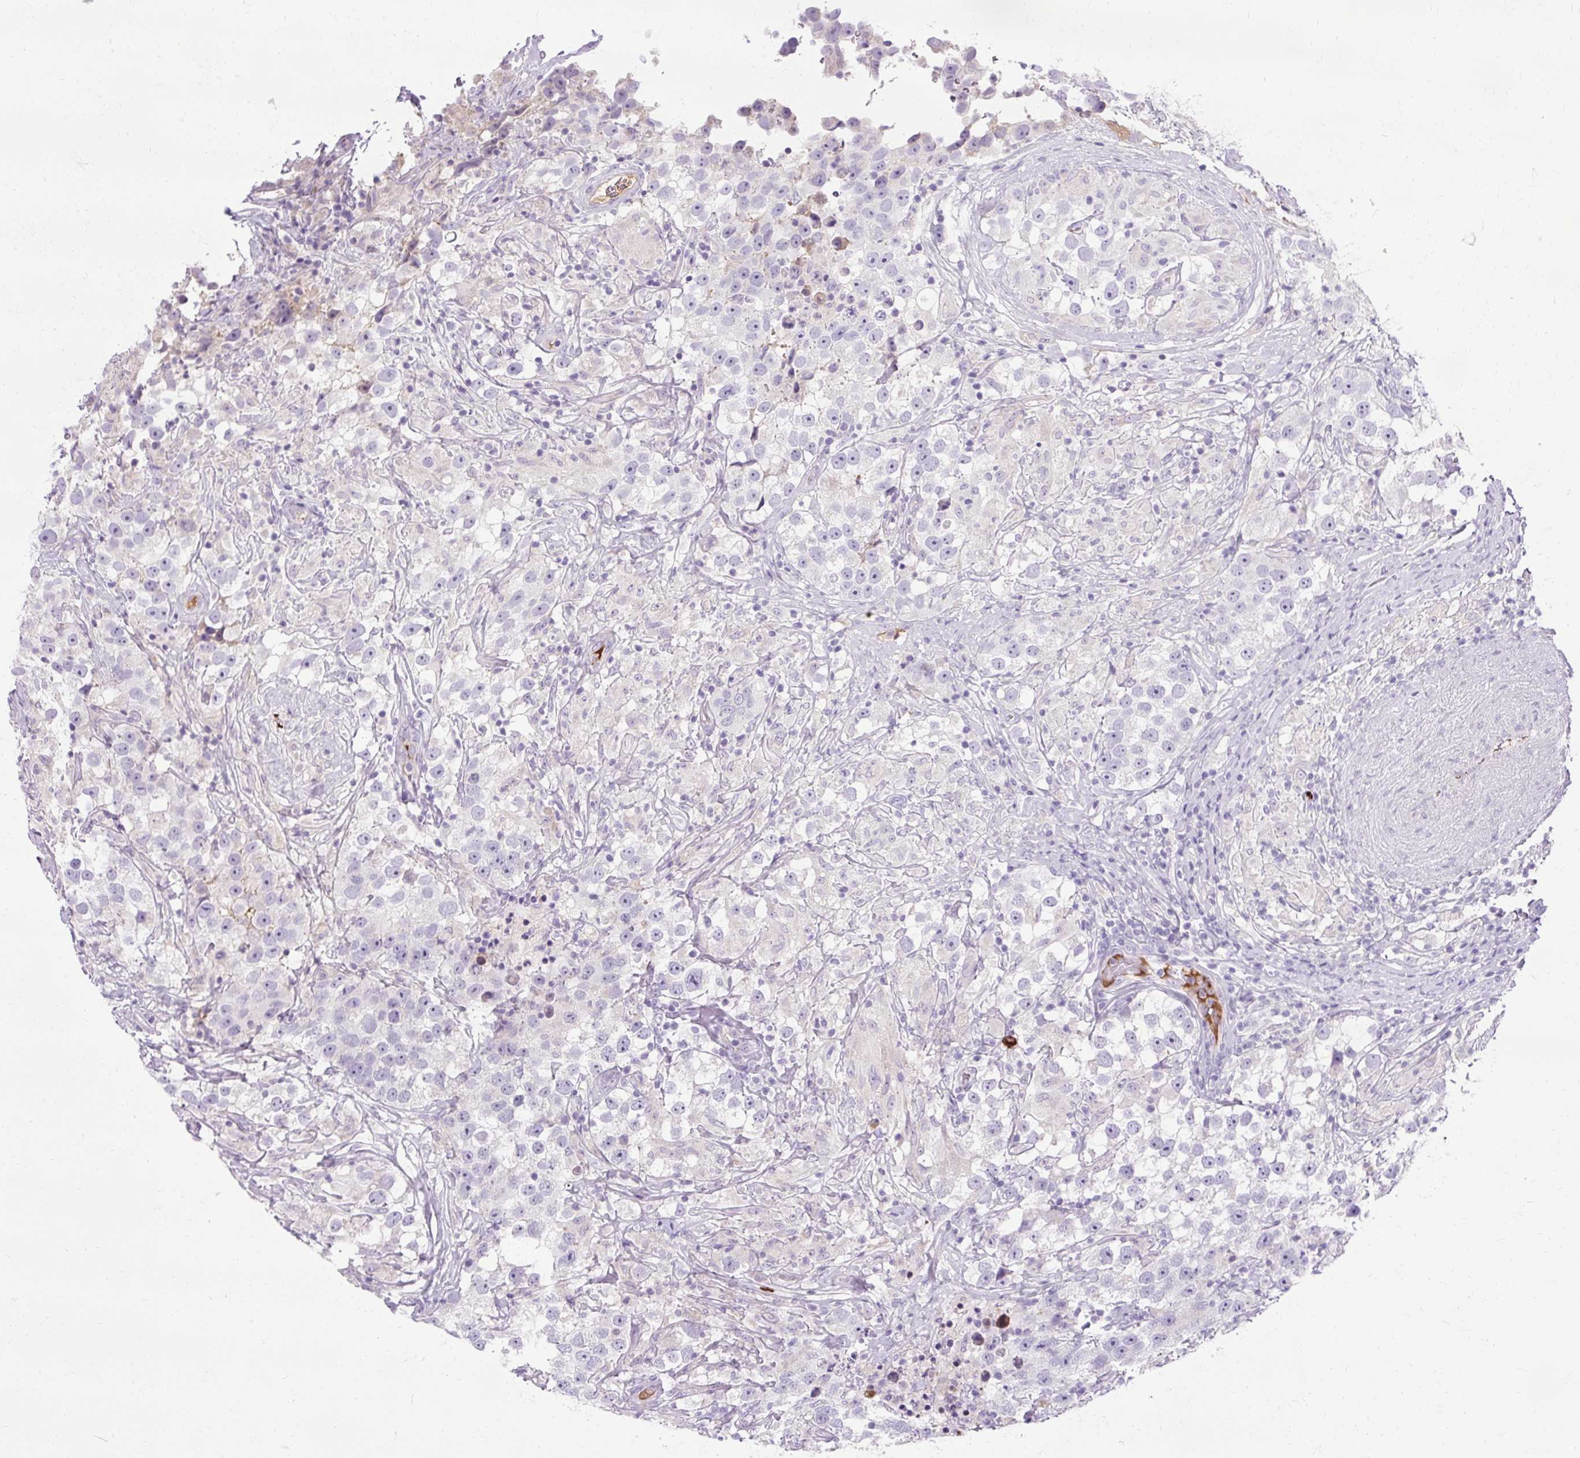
{"staining": {"intensity": "negative", "quantity": "none", "location": "none"}, "tissue": "testis cancer", "cell_type": "Tumor cells", "image_type": "cancer", "snomed": [{"axis": "morphology", "description": "Seminoma, NOS"}, {"axis": "topography", "description": "Testis"}], "caption": "Immunohistochemistry micrograph of human testis seminoma stained for a protein (brown), which displays no positivity in tumor cells. (DAB (3,3'-diaminobenzidine) IHC visualized using brightfield microscopy, high magnification).", "gene": "ARRDC2", "patient": {"sex": "male", "age": 46}}